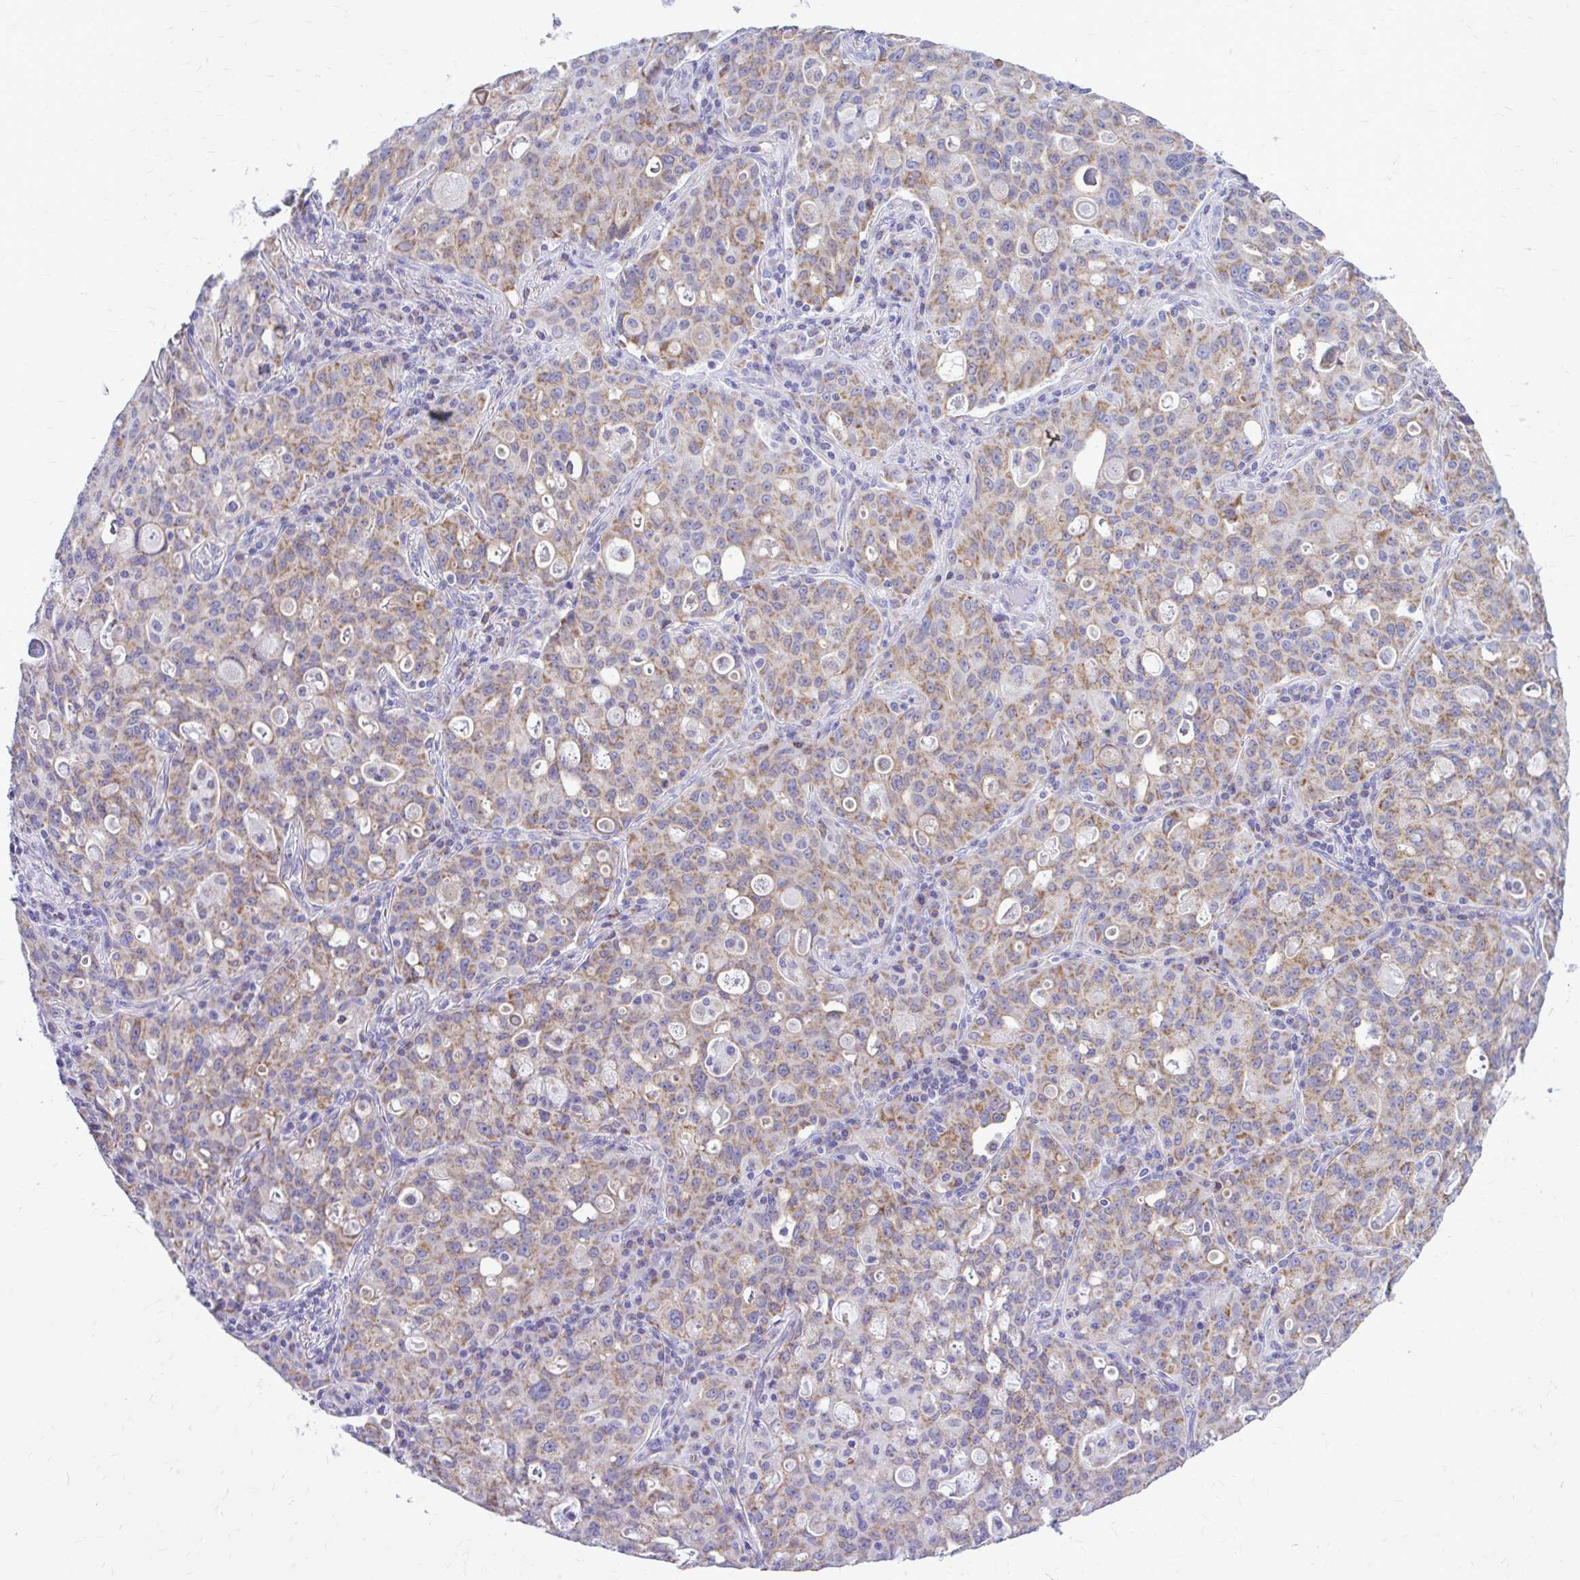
{"staining": {"intensity": "moderate", "quantity": ">75%", "location": "cytoplasmic/membranous"}, "tissue": "lung cancer", "cell_type": "Tumor cells", "image_type": "cancer", "snomed": [{"axis": "morphology", "description": "Adenocarcinoma, NOS"}, {"axis": "topography", "description": "Lung"}], "caption": "High-magnification brightfield microscopy of lung cancer stained with DAB (3,3'-diaminobenzidine) (brown) and counterstained with hematoxylin (blue). tumor cells exhibit moderate cytoplasmic/membranous staining is seen in about>75% of cells.", "gene": "MRPL19", "patient": {"sex": "female", "age": 44}}